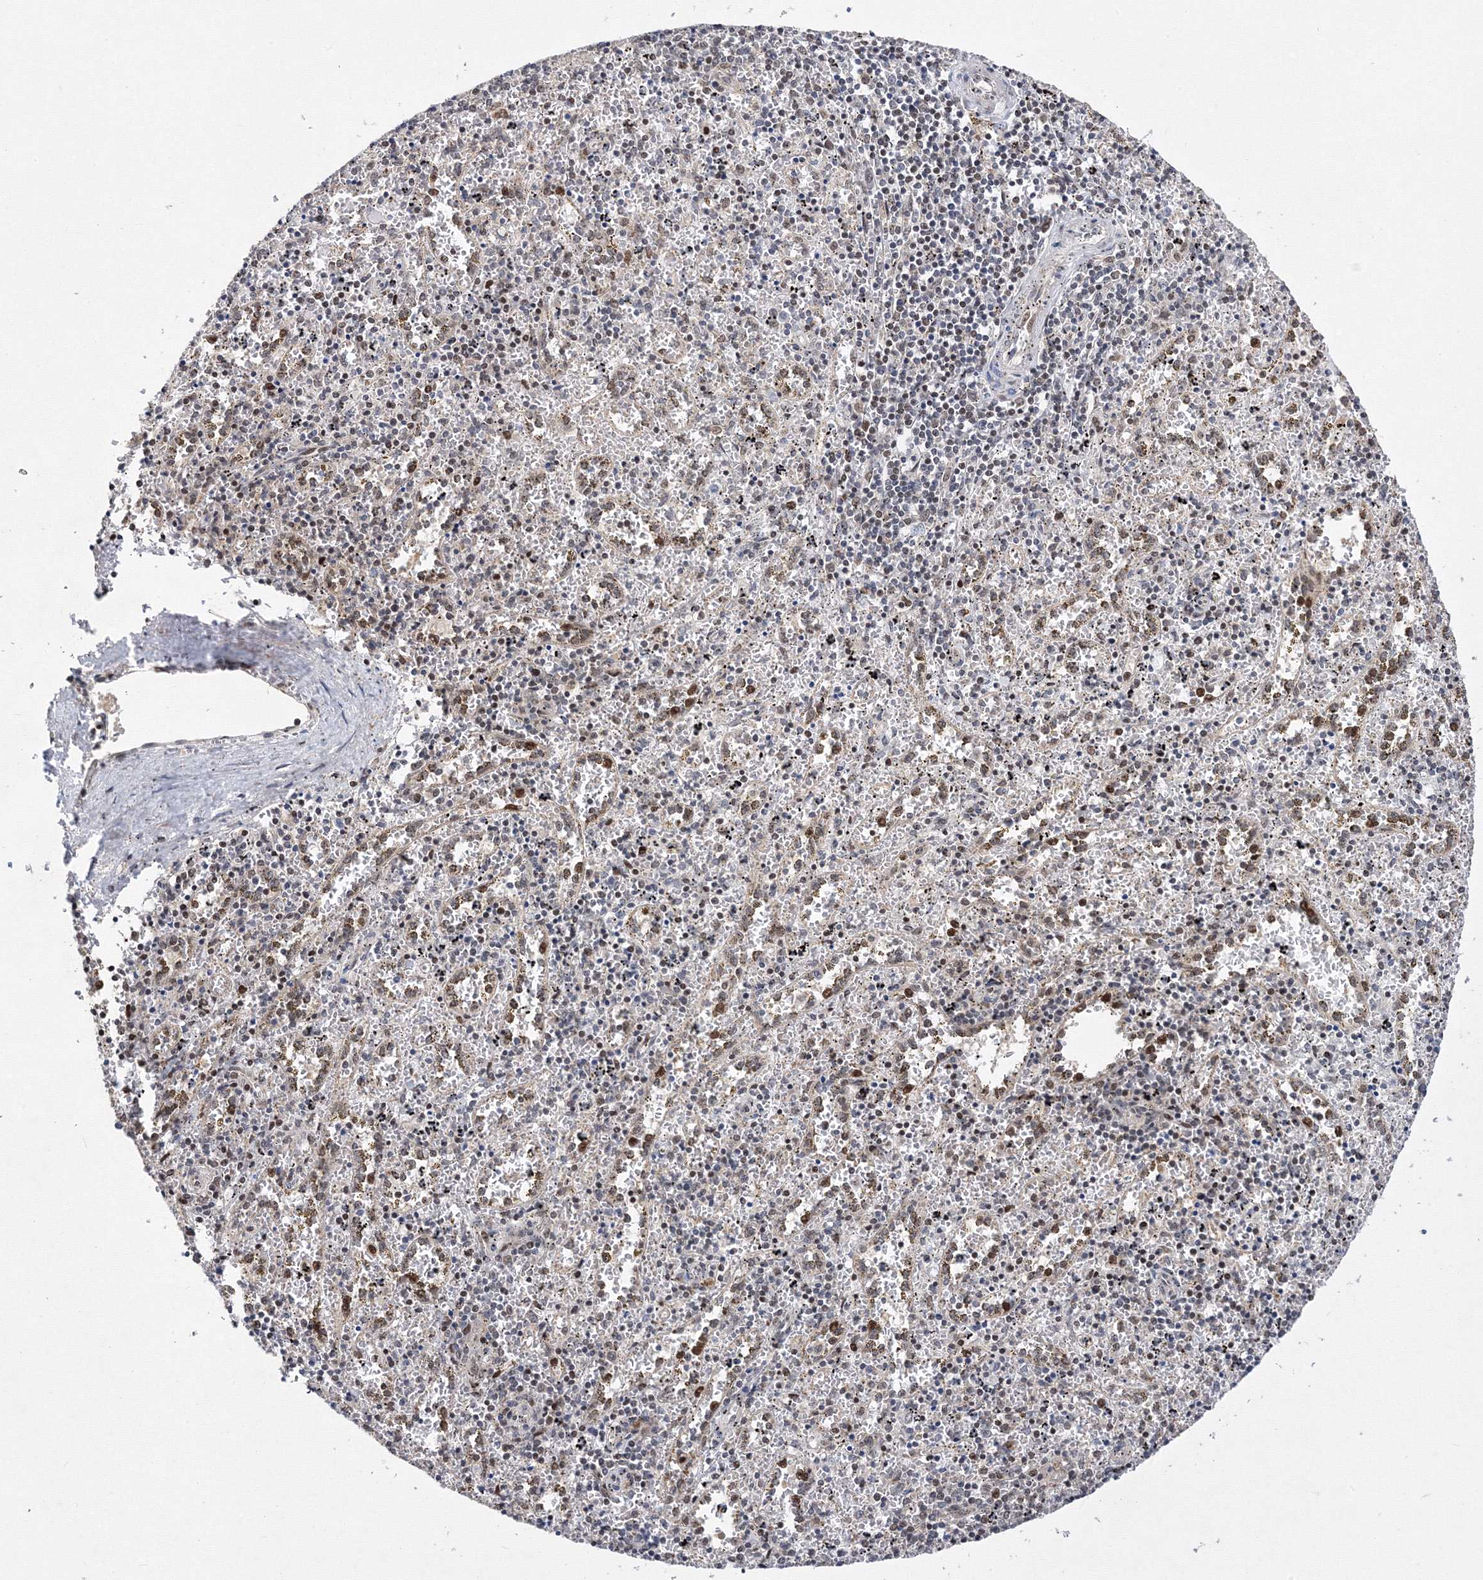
{"staining": {"intensity": "weak", "quantity": "<25%", "location": "nuclear"}, "tissue": "spleen", "cell_type": "Cells in red pulp", "image_type": "normal", "snomed": [{"axis": "morphology", "description": "Normal tissue, NOS"}, {"axis": "topography", "description": "Spleen"}], "caption": "Spleen stained for a protein using IHC reveals no positivity cells in red pulp.", "gene": "GPN1", "patient": {"sex": "male", "age": 11}}